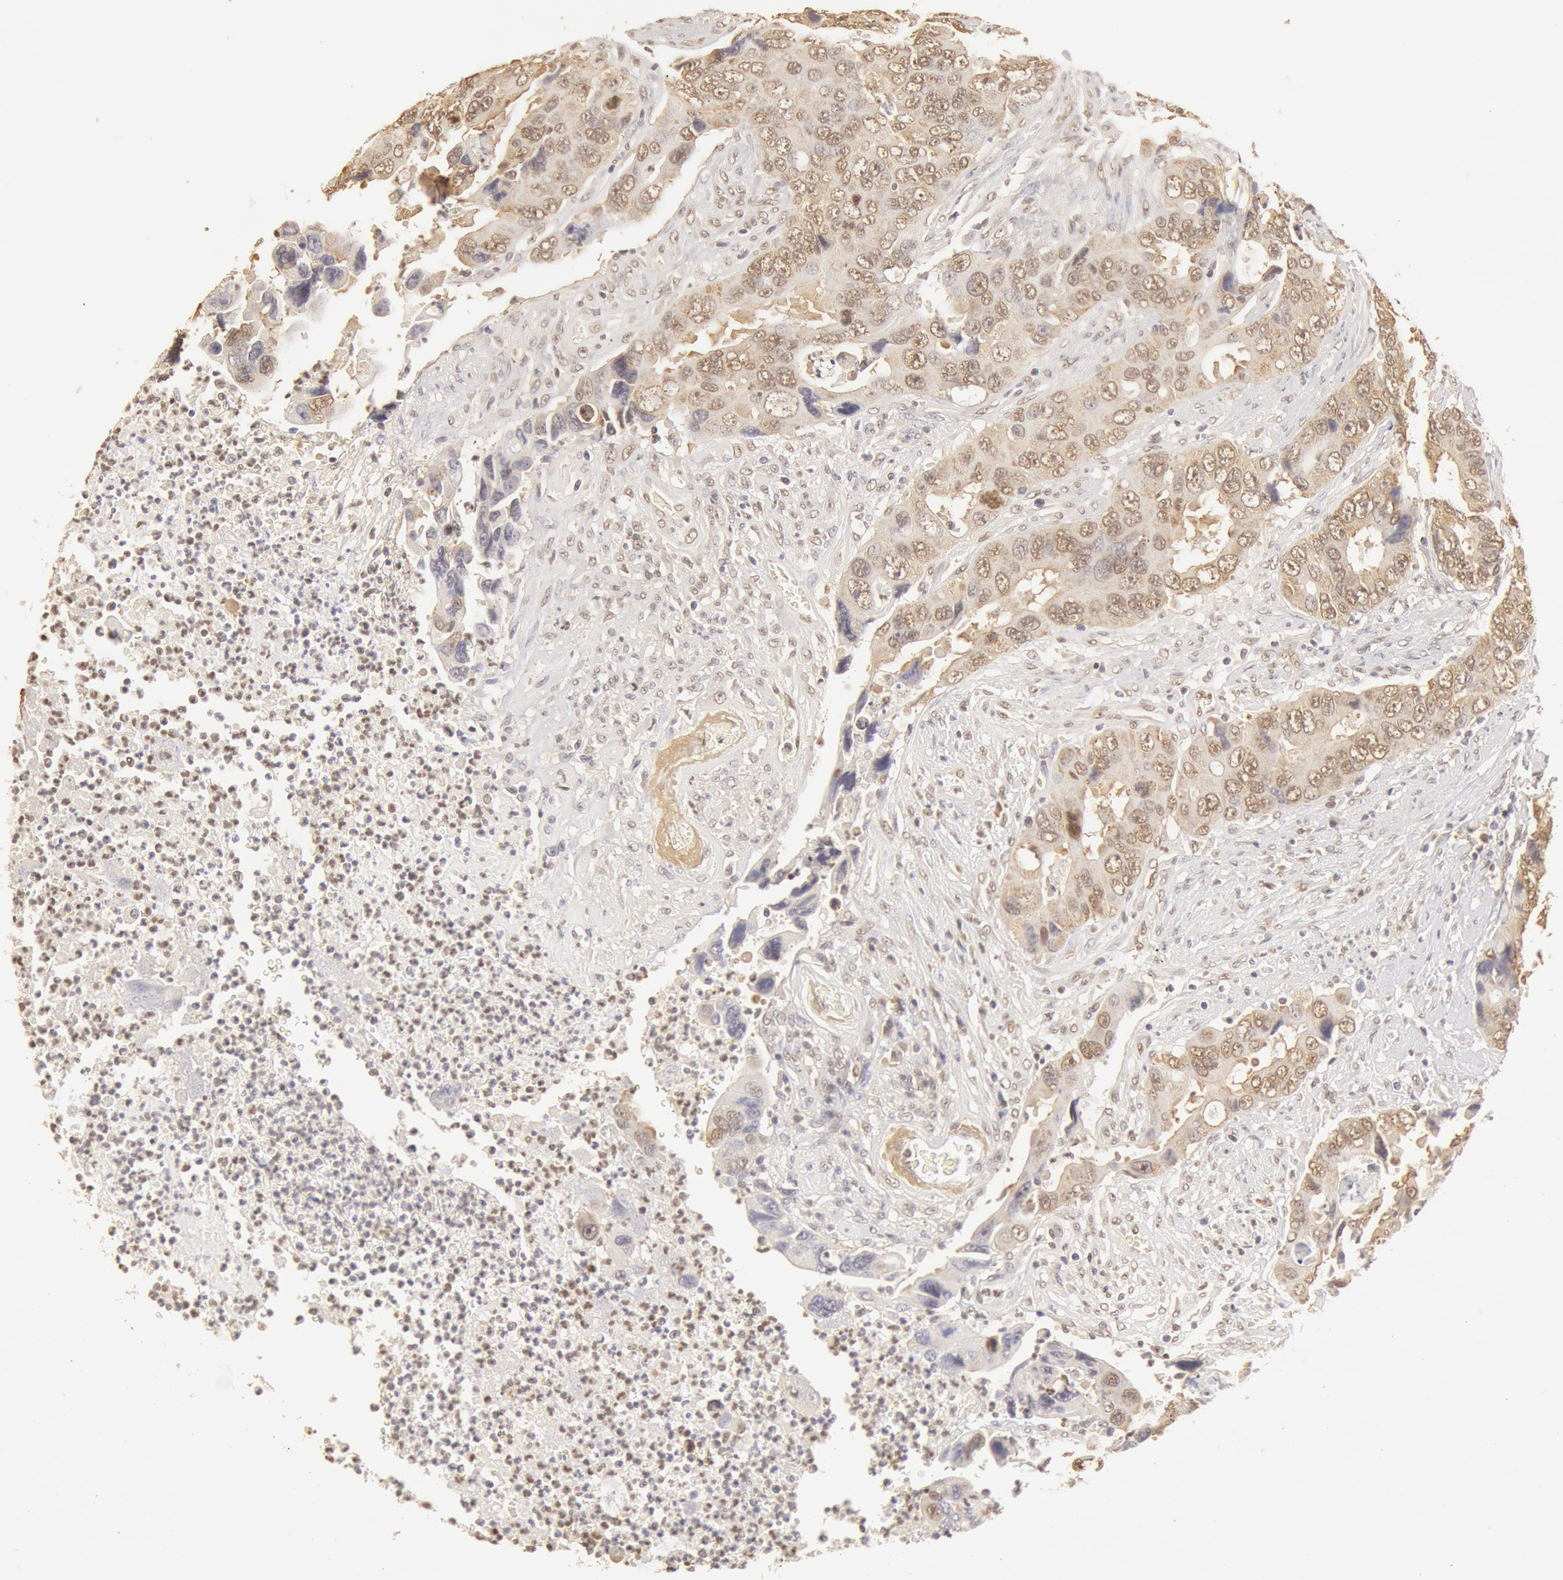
{"staining": {"intensity": "moderate", "quantity": ">75%", "location": "cytoplasmic/membranous,nuclear"}, "tissue": "colorectal cancer", "cell_type": "Tumor cells", "image_type": "cancer", "snomed": [{"axis": "morphology", "description": "Adenocarcinoma, NOS"}, {"axis": "topography", "description": "Rectum"}], "caption": "Approximately >75% of tumor cells in human colorectal cancer (adenocarcinoma) reveal moderate cytoplasmic/membranous and nuclear protein staining as visualized by brown immunohistochemical staining.", "gene": "SNRNP70", "patient": {"sex": "female", "age": 67}}